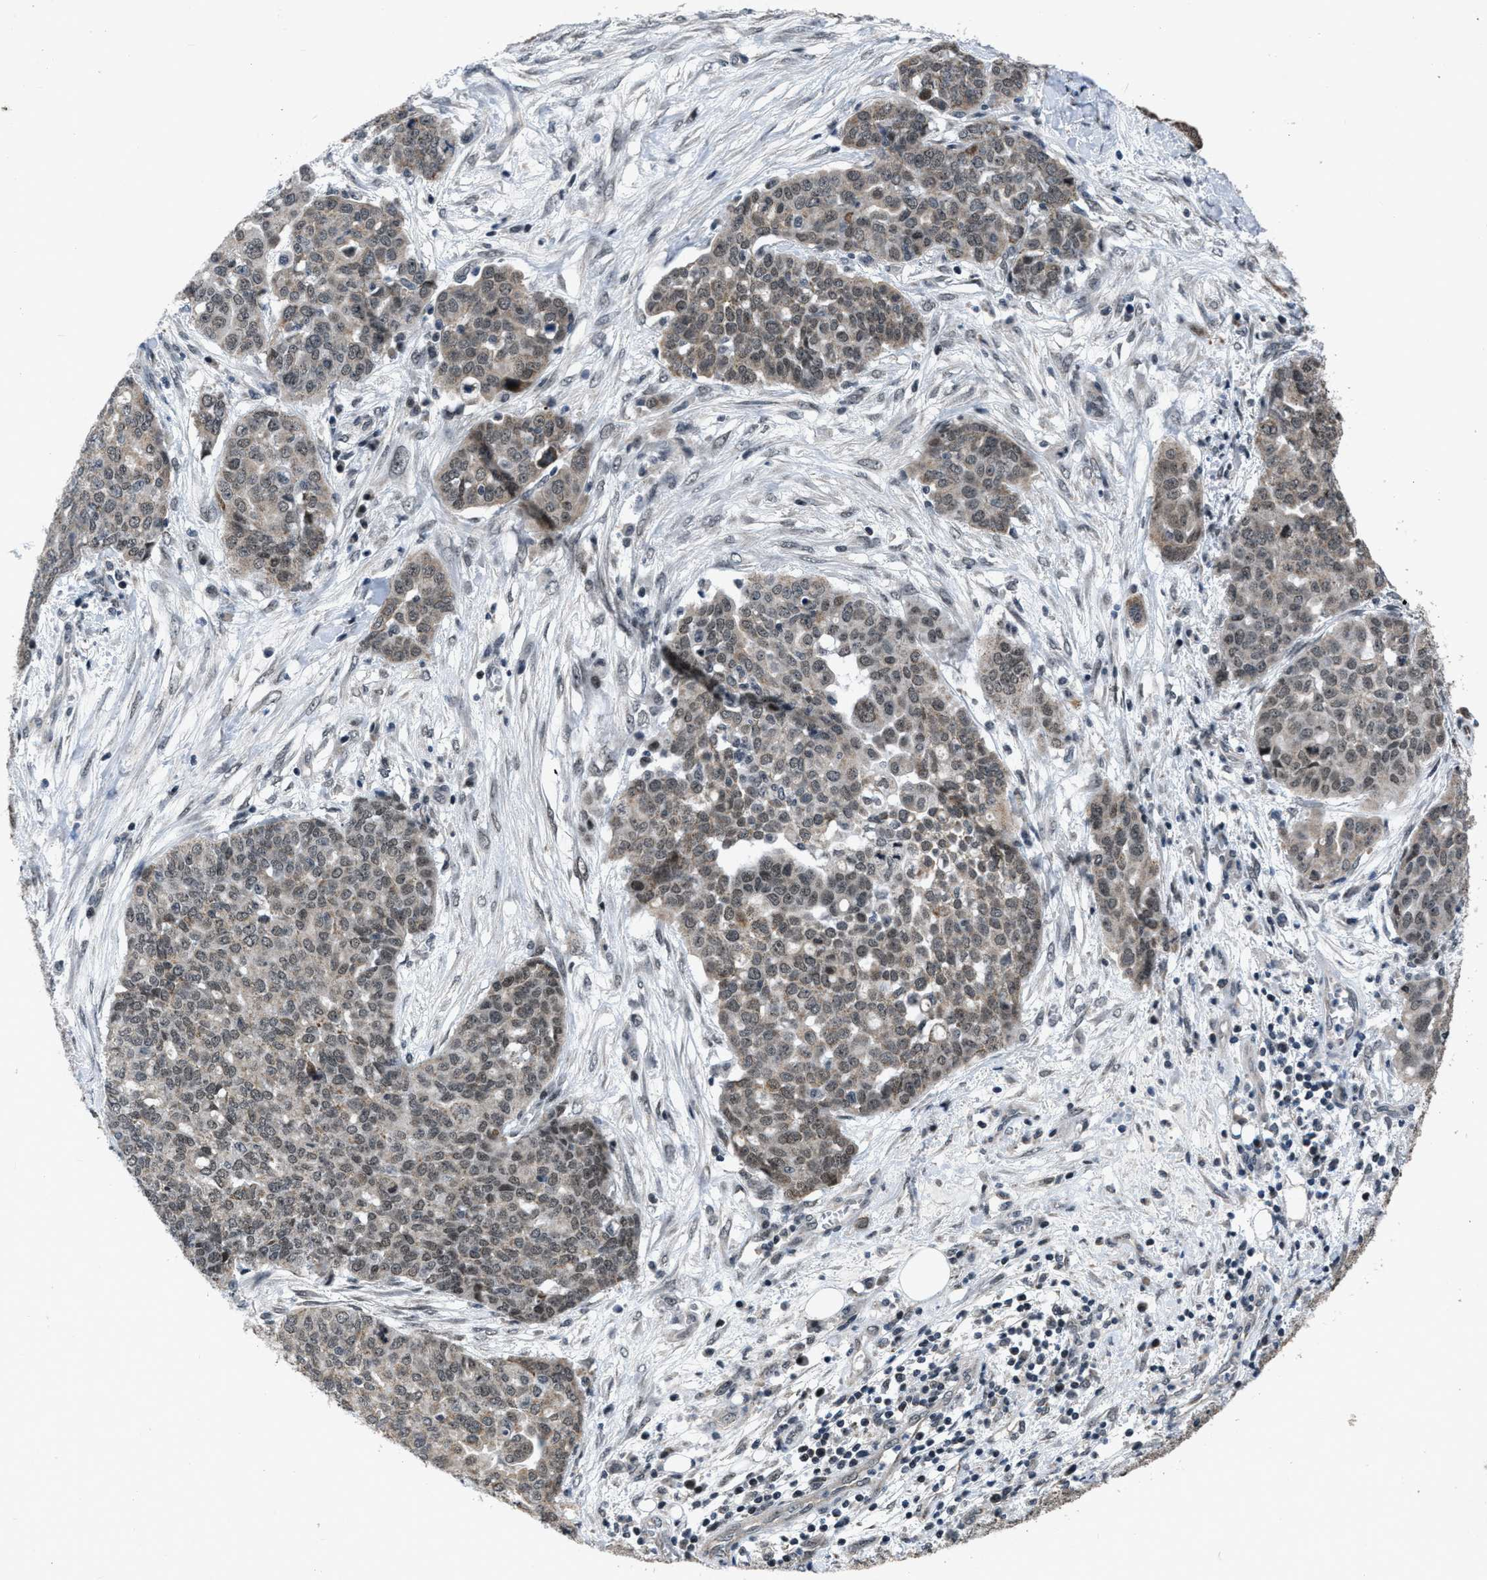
{"staining": {"intensity": "weak", "quantity": "<25%", "location": "nuclear"}, "tissue": "ovarian cancer", "cell_type": "Tumor cells", "image_type": "cancer", "snomed": [{"axis": "morphology", "description": "Cystadenocarcinoma, serous, NOS"}, {"axis": "topography", "description": "Soft tissue"}, {"axis": "topography", "description": "Ovary"}], "caption": "Immunohistochemistry micrograph of neoplastic tissue: ovarian cancer stained with DAB (3,3'-diaminobenzidine) shows no significant protein staining in tumor cells. (DAB IHC, high magnification).", "gene": "ZNHIT1", "patient": {"sex": "female", "age": 57}}